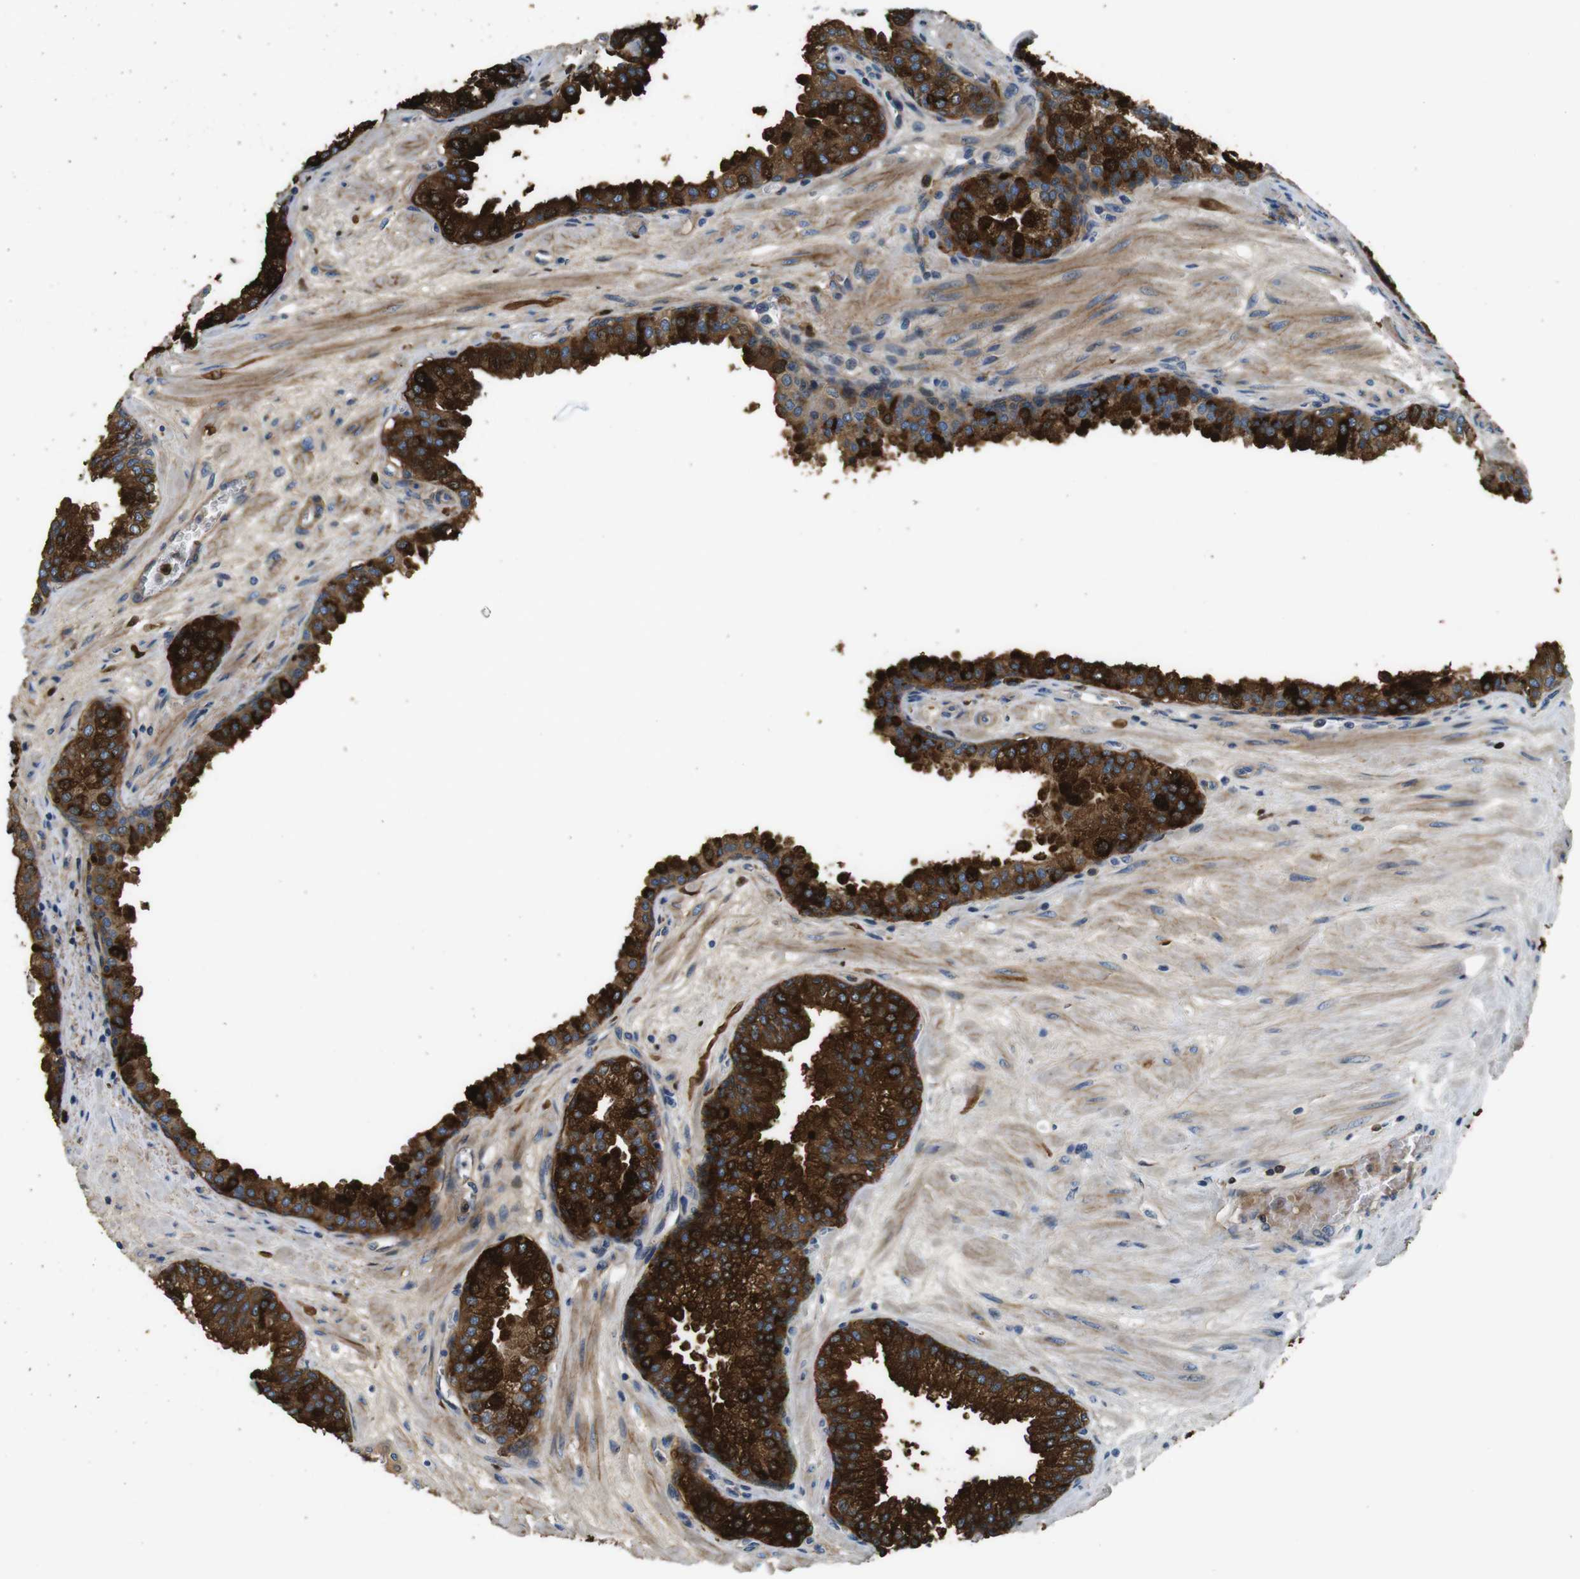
{"staining": {"intensity": "strong", "quantity": ">75%", "location": "cytoplasmic/membranous"}, "tissue": "prostate", "cell_type": "Glandular cells", "image_type": "normal", "snomed": [{"axis": "morphology", "description": "Normal tissue, NOS"}, {"axis": "morphology", "description": "Urothelial carcinoma, Low grade"}, {"axis": "topography", "description": "Urinary bladder"}, {"axis": "topography", "description": "Prostate"}], "caption": "Protein analysis of normal prostate reveals strong cytoplasmic/membranous expression in approximately >75% of glandular cells.", "gene": "ZDHHC3", "patient": {"sex": "male", "age": 60}}